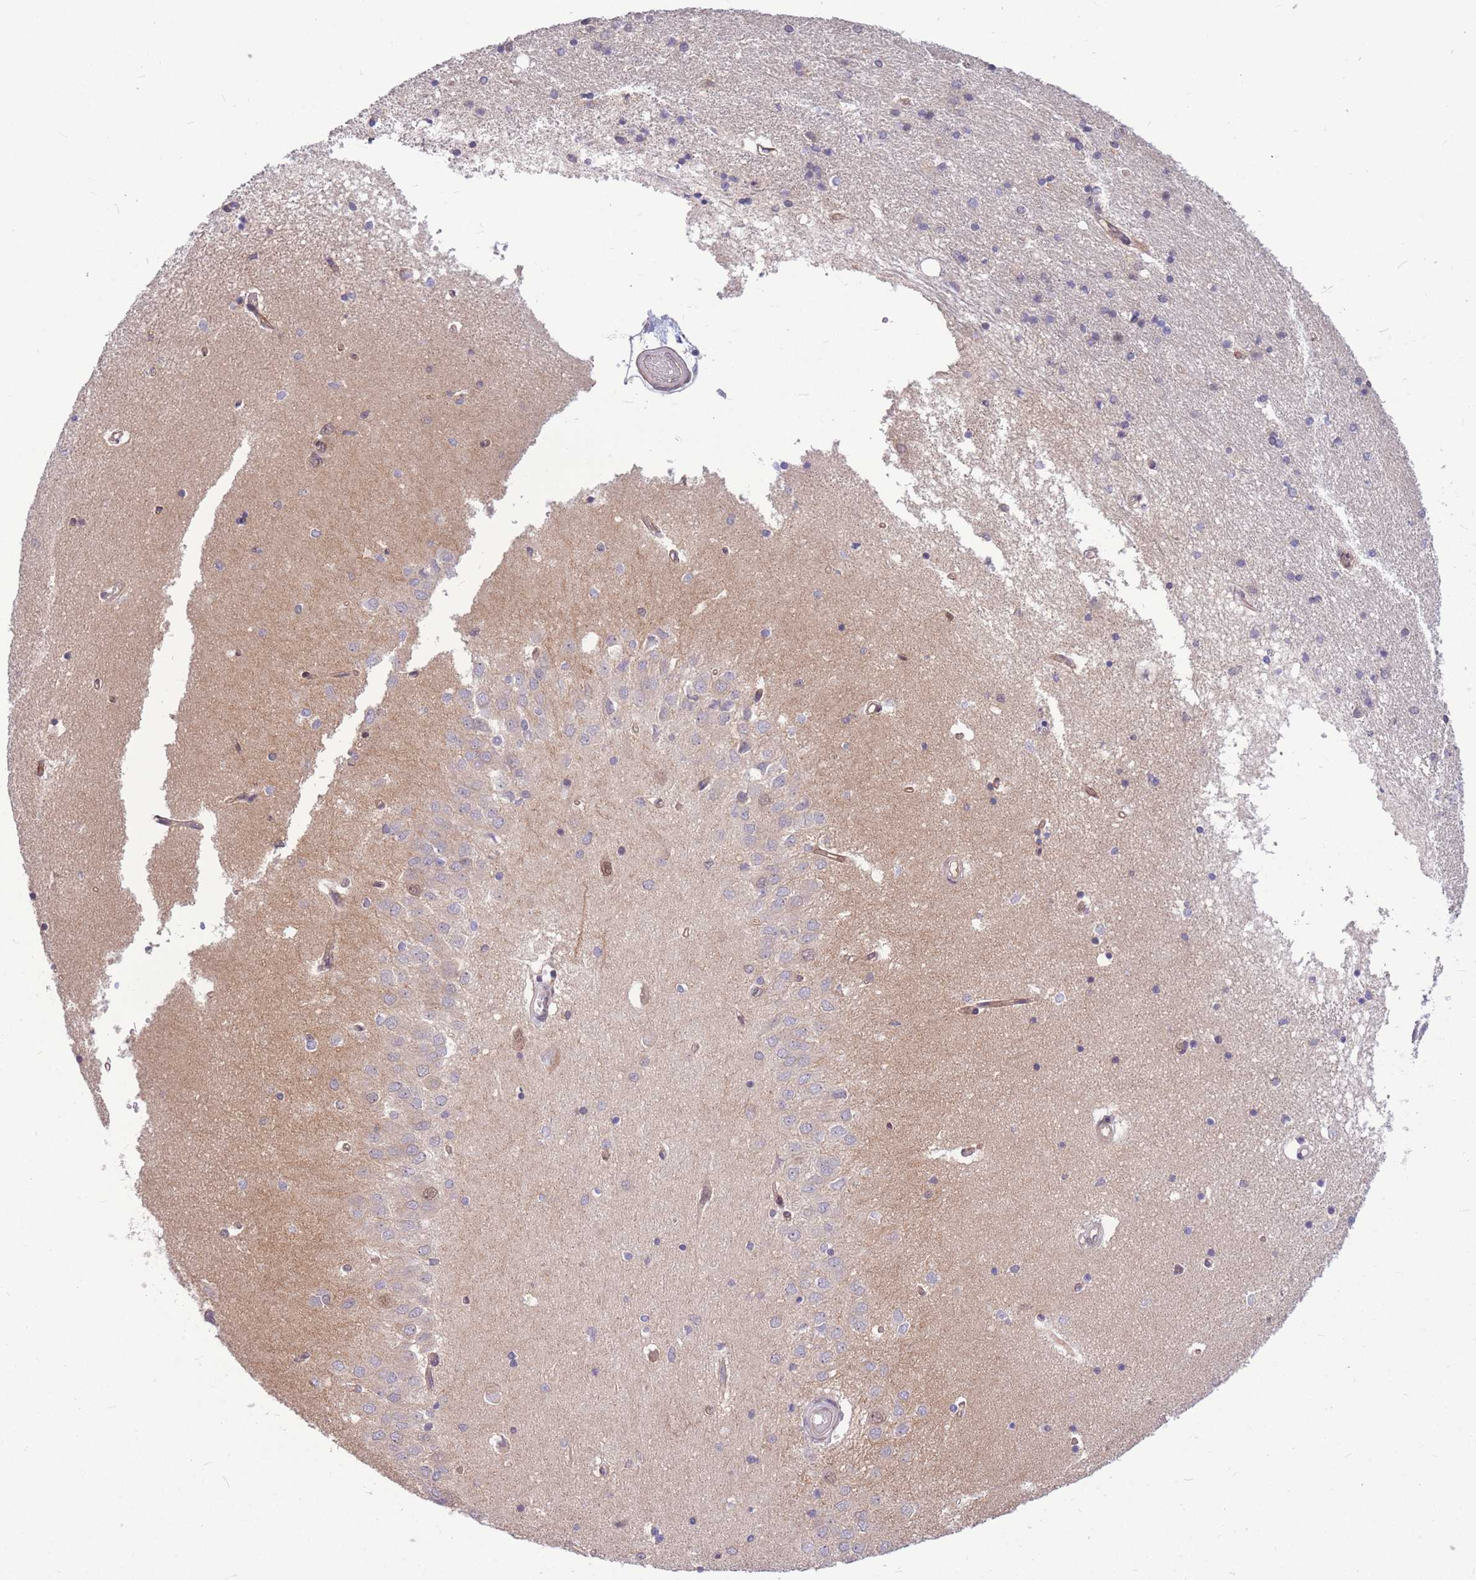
{"staining": {"intensity": "weak", "quantity": "<25%", "location": "nuclear"}, "tissue": "hippocampus", "cell_type": "Glial cells", "image_type": "normal", "snomed": [{"axis": "morphology", "description": "Normal tissue, NOS"}, {"axis": "topography", "description": "Hippocampus"}], "caption": "This histopathology image is of normal hippocampus stained with immunohistochemistry to label a protein in brown with the nuclei are counter-stained blue. There is no positivity in glial cells. The staining was performed using DAB (3,3'-diaminobenzidine) to visualize the protein expression in brown, while the nuclei were stained in blue with hematoxylin (Magnification: 20x).", "gene": "TCF20", "patient": {"sex": "male", "age": 45}}